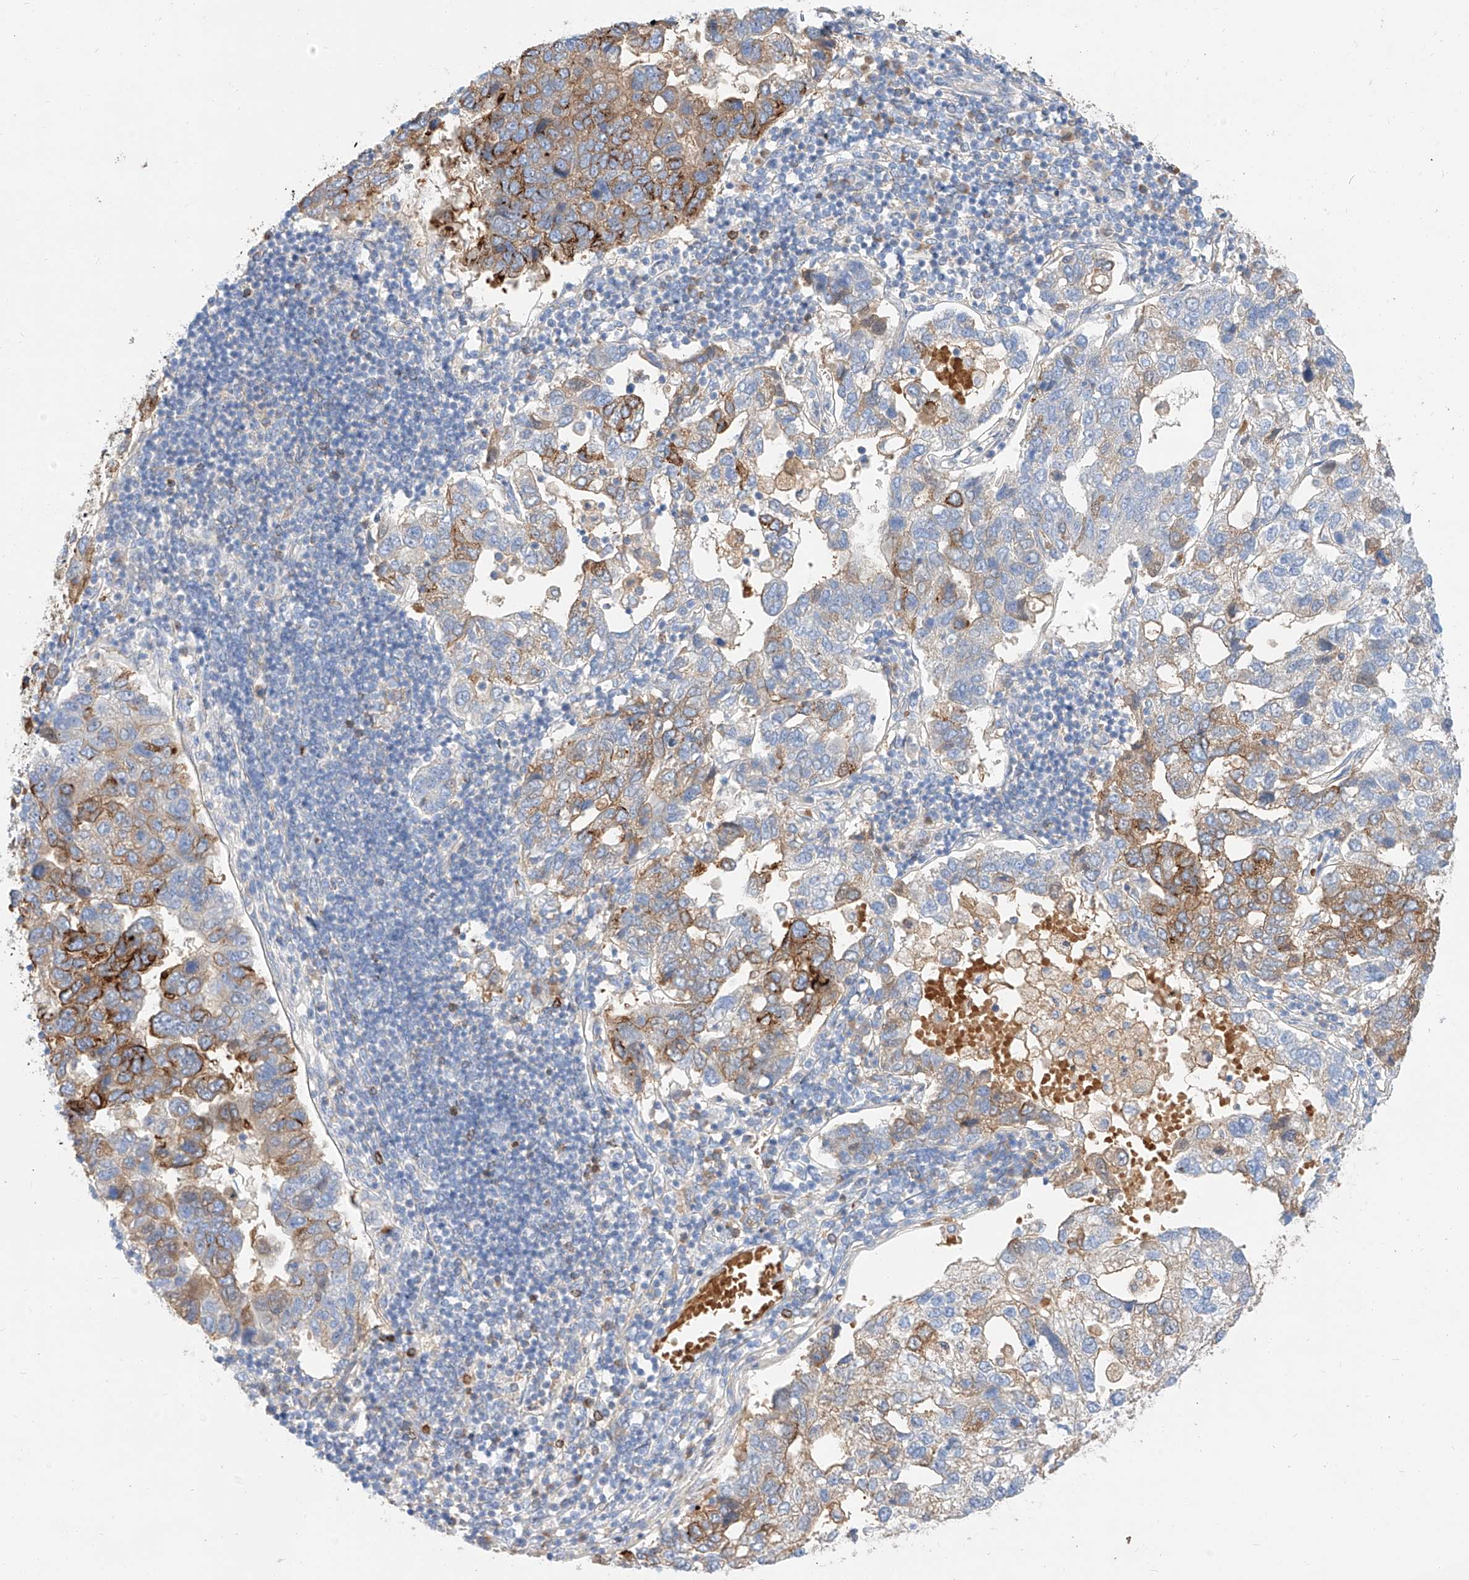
{"staining": {"intensity": "strong", "quantity": "<25%", "location": "cytoplasmic/membranous"}, "tissue": "pancreatic cancer", "cell_type": "Tumor cells", "image_type": "cancer", "snomed": [{"axis": "morphology", "description": "Adenocarcinoma, NOS"}, {"axis": "topography", "description": "Pancreas"}], "caption": "Protein analysis of pancreatic adenocarcinoma tissue demonstrates strong cytoplasmic/membranous expression in approximately <25% of tumor cells. (IHC, brightfield microscopy, high magnification).", "gene": "MAP7", "patient": {"sex": "female", "age": 61}}